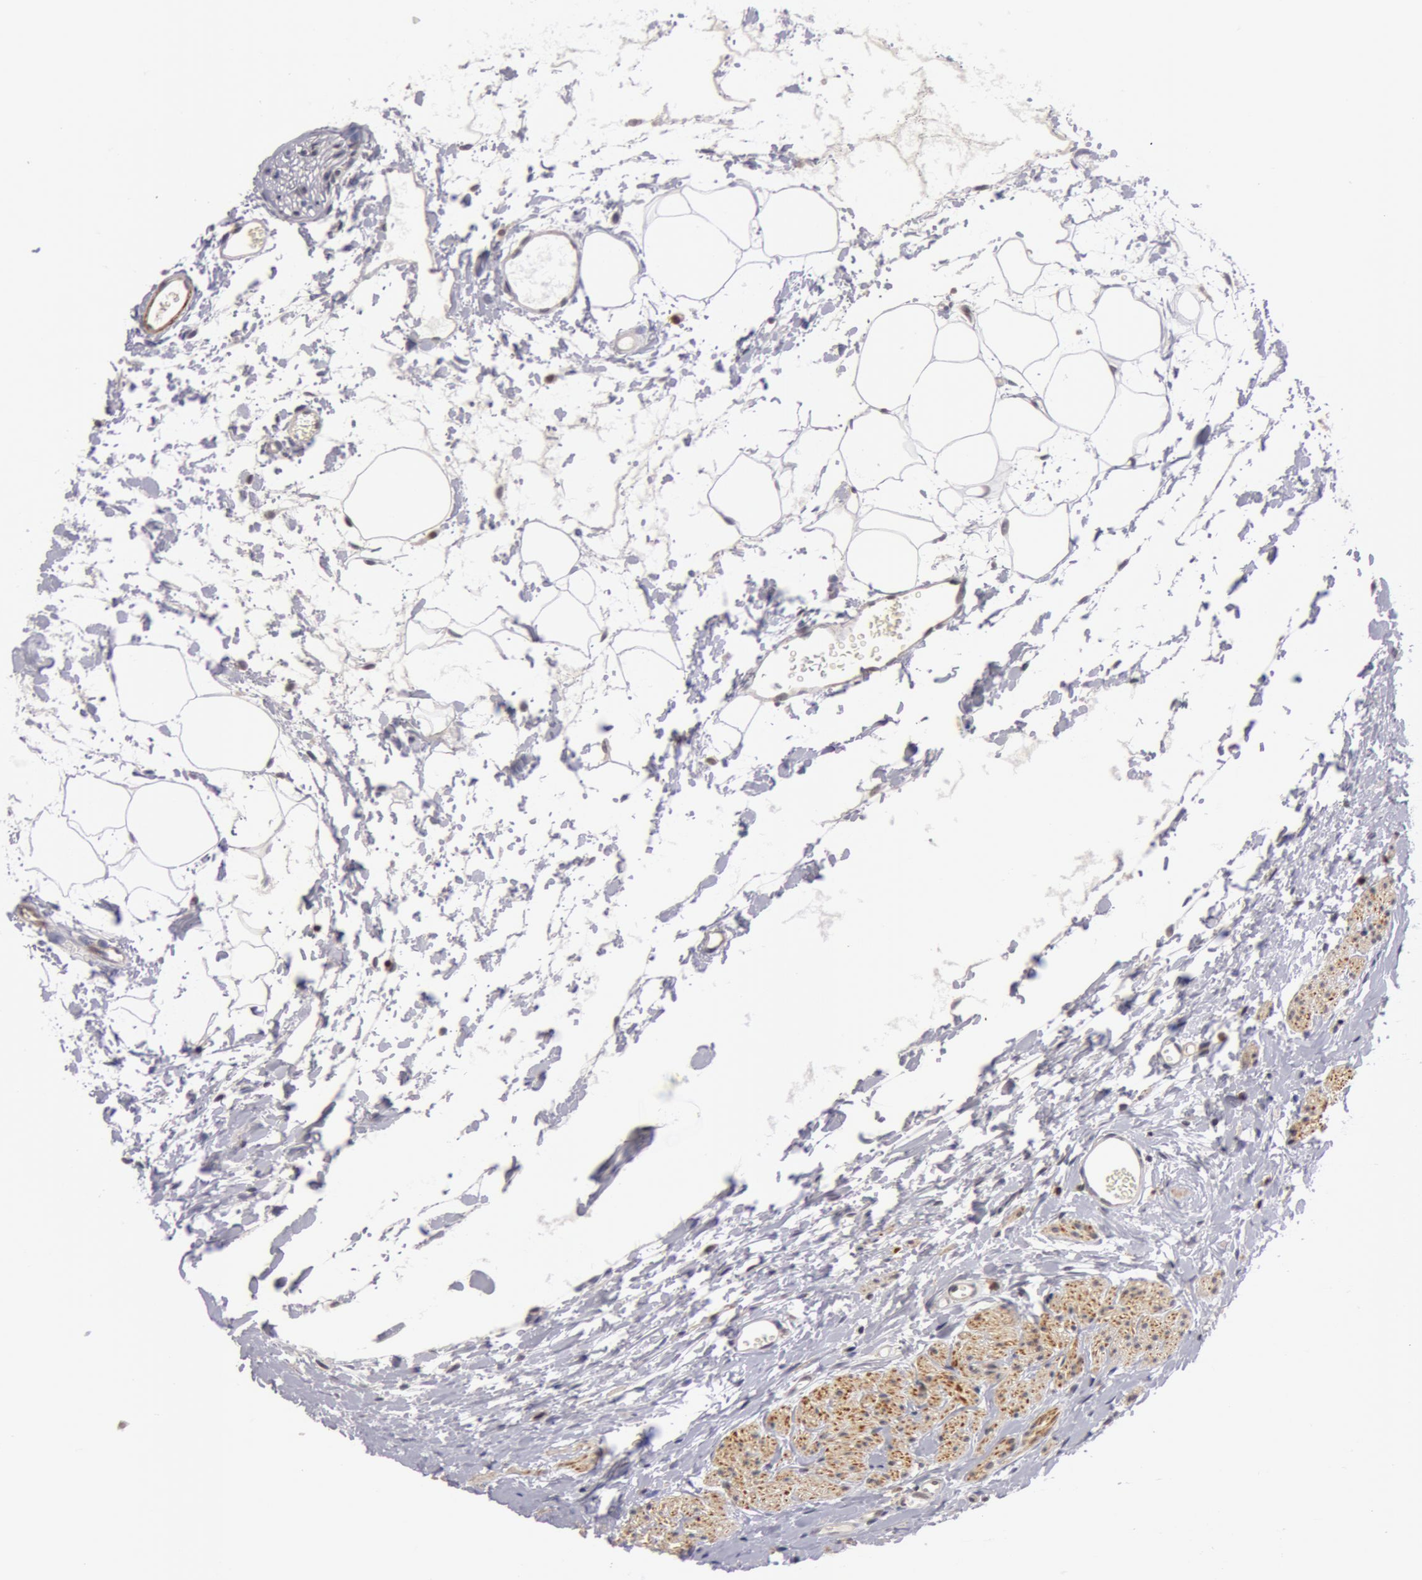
{"staining": {"intensity": "weak", "quantity": "25%-75%", "location": "nuclear"}, "tissue": "urinary bladder", "cell_type": "Urothelial cells", "image_type": "normal", "snomed": [{"axis": "morphology", "description": "Normal tissue, NOS"}, {"axis": "topography", "description": "Urinary bladder"}], "caption": "IHC (DAB) staining of normal urinary bladder displays weak nuclear protein expression in about 25%-75% of urothelial cells.", "gene": "ZNF350", "patient": {"sex": "male", "age": 2}}